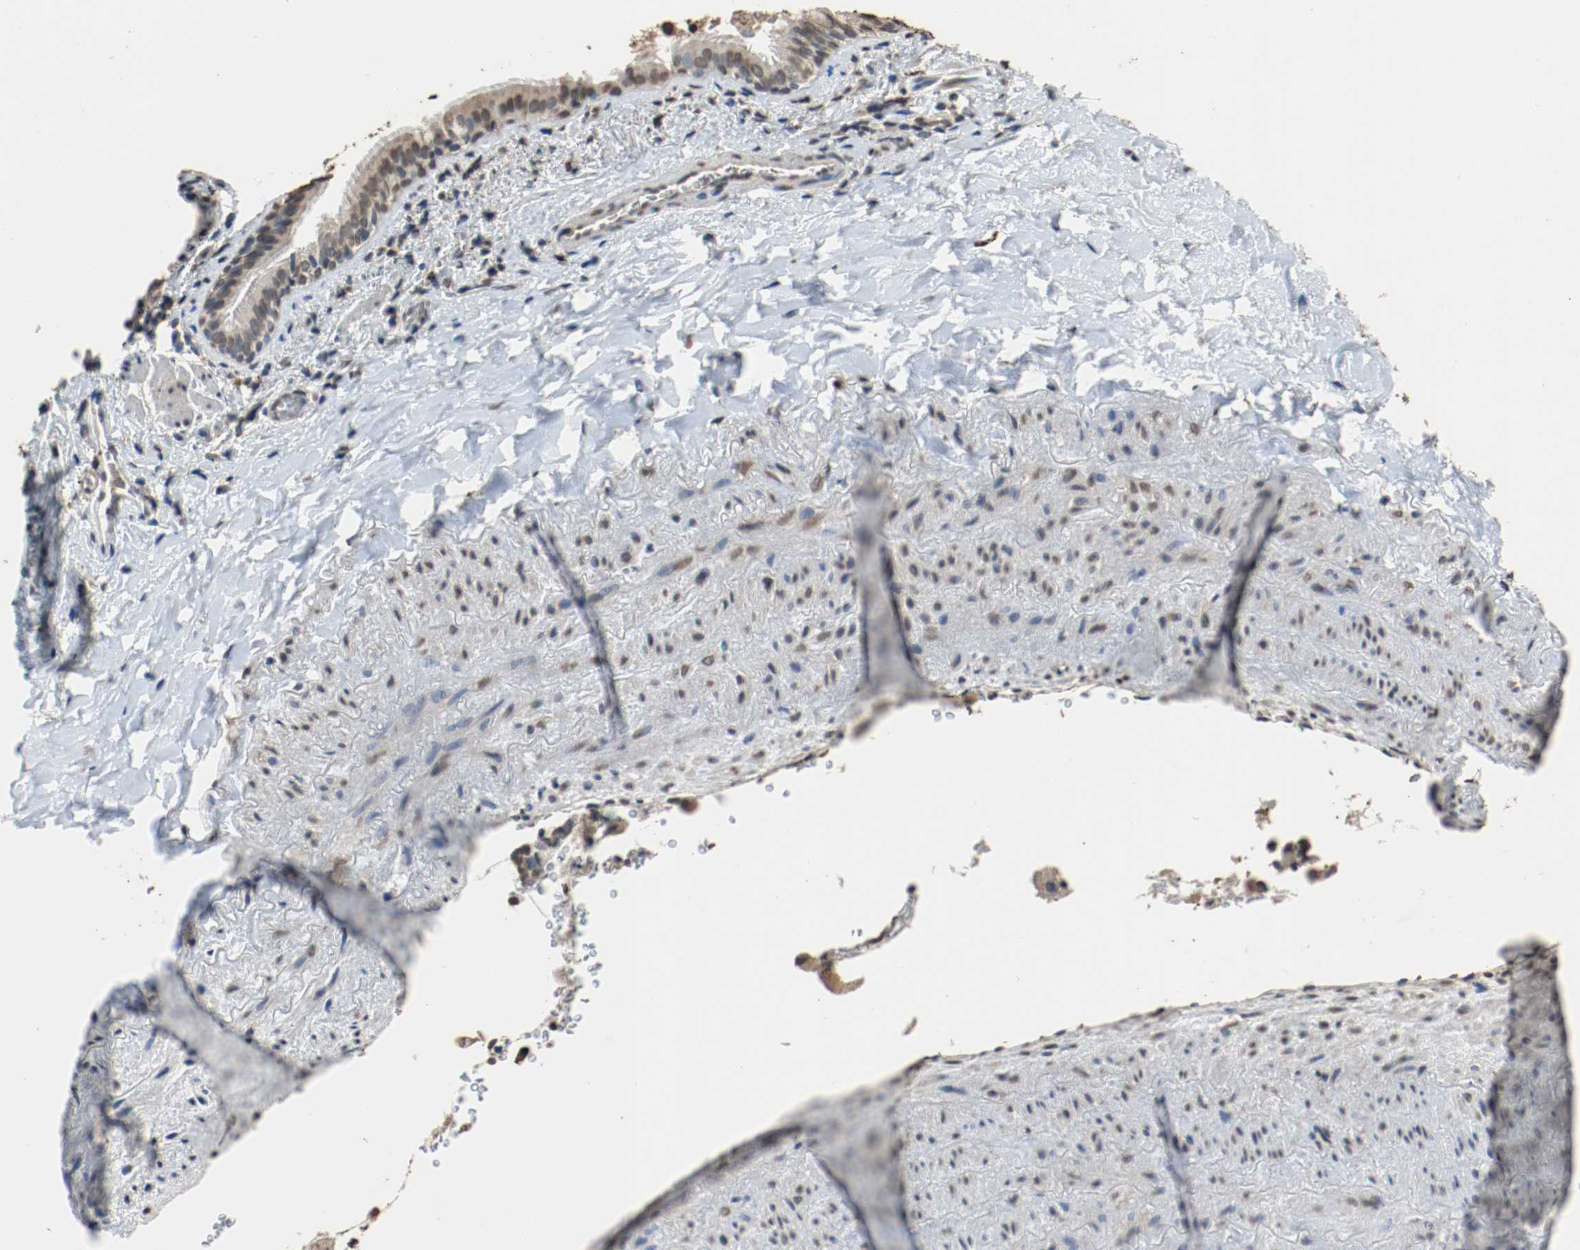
{"staining": {"intensity": "negative", "quantity": "none", "location": "none"}, "tissue": "lung cancer", "cell_type": "Tumor cells", "image_type": "cancer", "snomed": [{"axis": "morphology", "description": "Squamous cell carcinoma, NOS"}, {"axis": "topography", "description": "Lung"}], "caption": "A photomicrograph of human lung cancer (squamous cell carcinoma) is negative for staining in tumor cells.", "gene": "RTN4", "patient": {"sex": "male", "age": 54}}